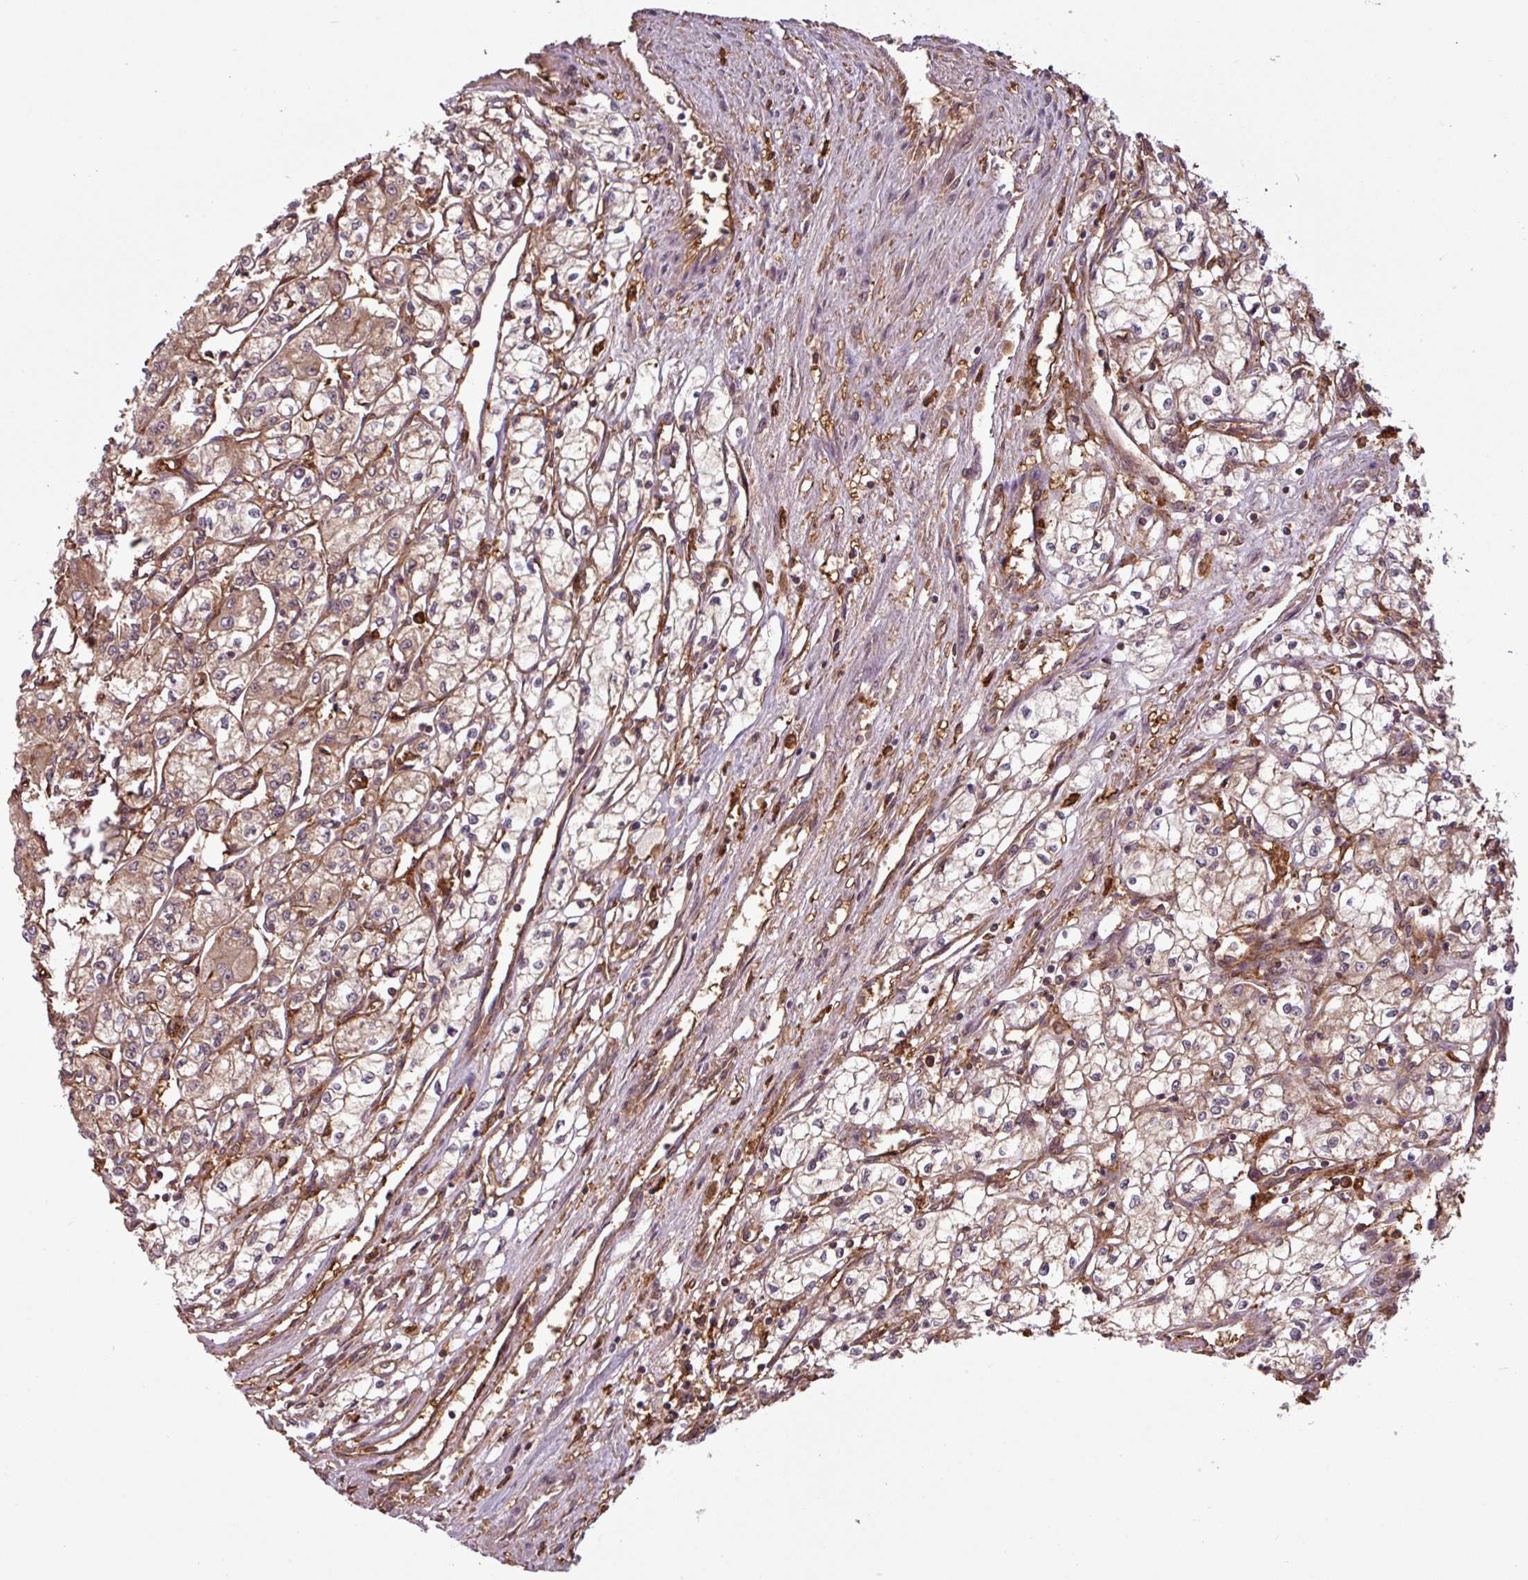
{"staining": {"intensity": "weak", "quantity": ">75%", "location": "cytoplasmic/membranous"}, "tissue": "renal cancer", "cell_type": "Tumor cells", "image_type": "cancer", "snomed": [{"axis": "morphology", "description": "Adenocarcinoma, NOS"}, {"axis": "topography", "description": "Kidney"}], "caption": "Renal adenocarcinoma stained with DAB immunohistochemistry (IHC) demonstrates low levels of weak cytoplasmic/membranous expression in approximately >75% of tumor cells. Nuclei are stained in blue.", "gene": "SH3BGRL", "patient": {"sex": "male", "age": 59}}